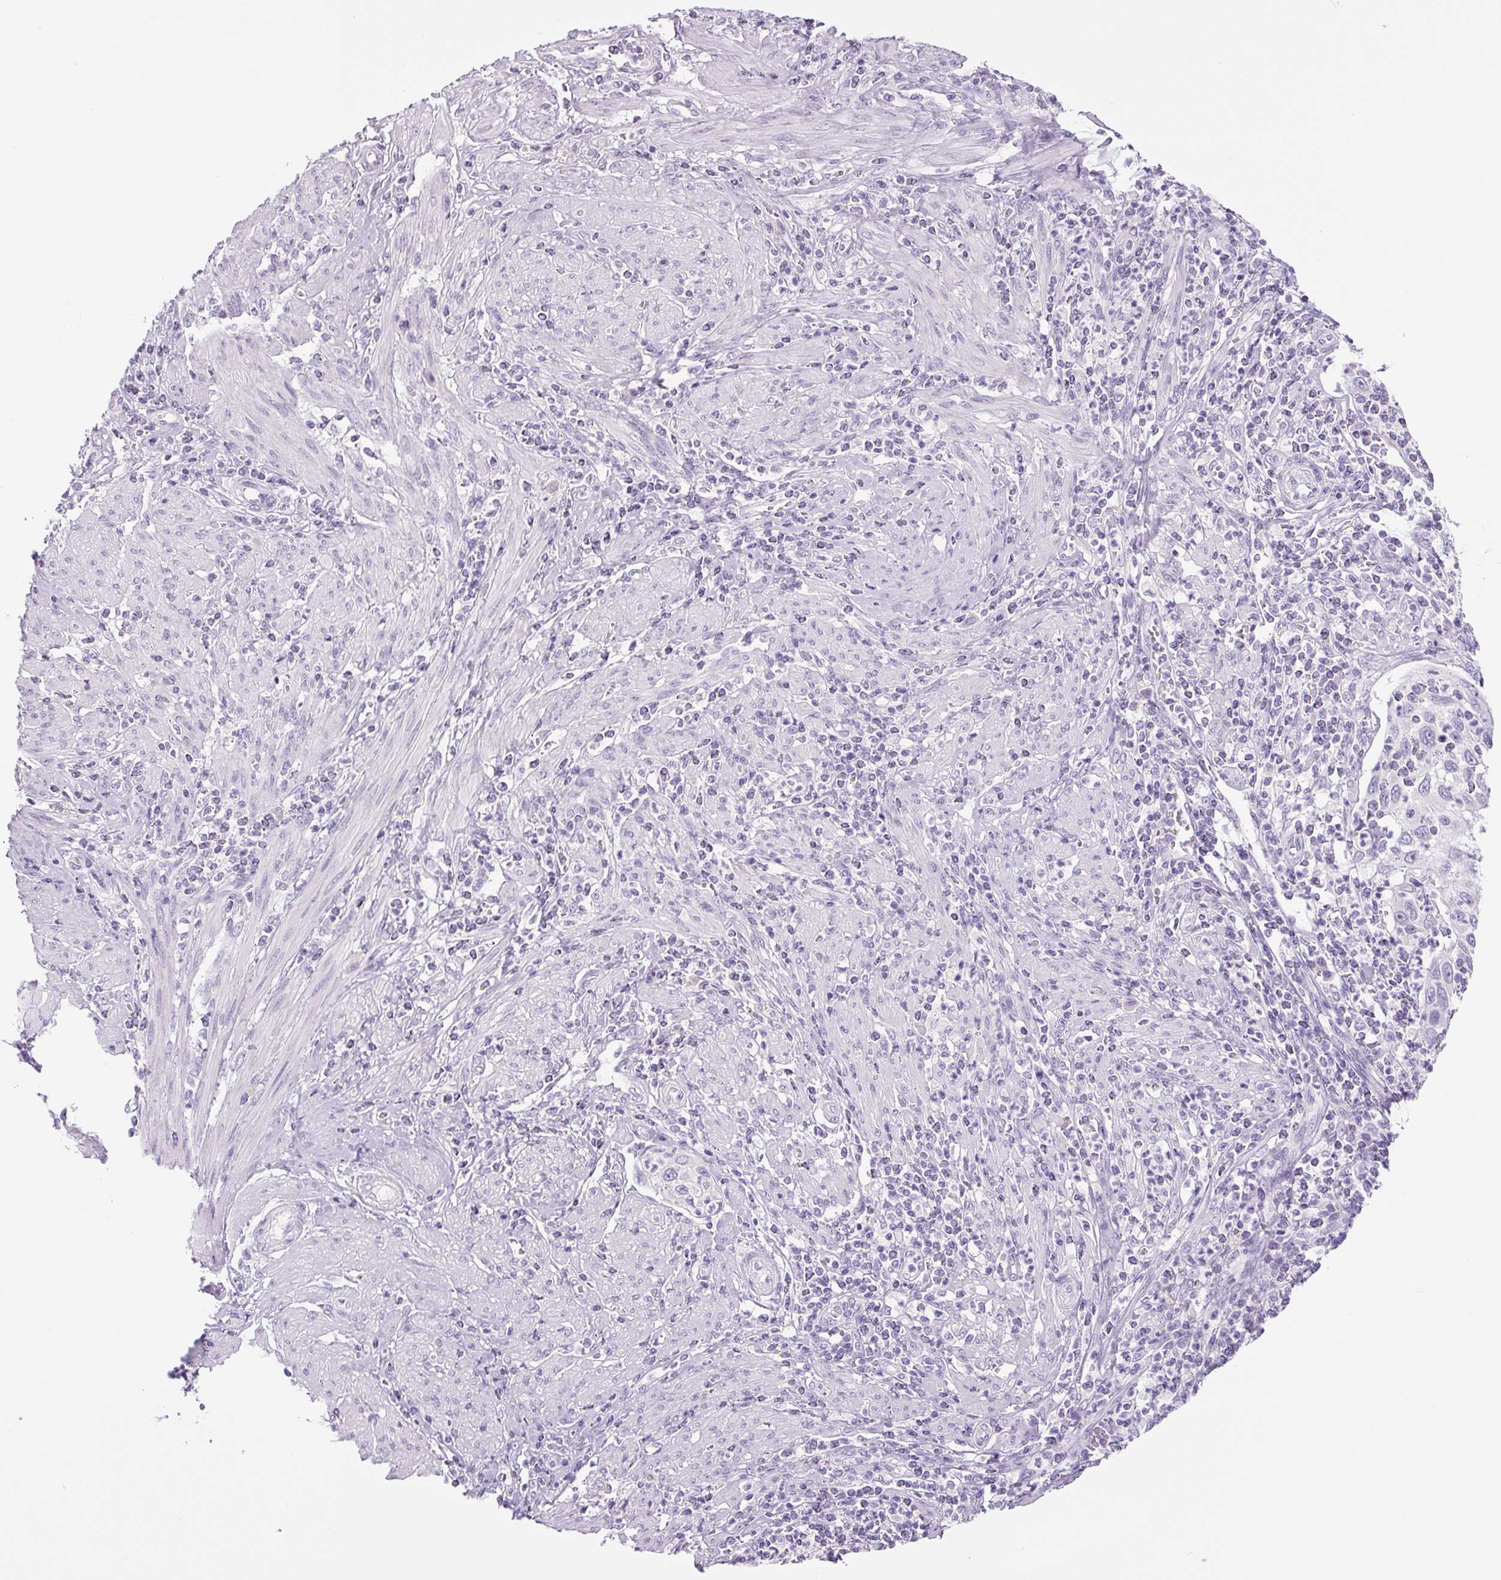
{"staining": {"intensity": "negative", "quantity": "none", "location": "none"}, "tissue": "cervical cancer", "cell_type": "Tumor cells", "image_type": "cancer", "snomed": [{"axis": "morphology", "description": "Squamous cell carcinoma, NOS"}, {"axis": "topography", "description": "Cervix"}], "caption": "DAB (3,3'-diaminobenzidine) immunohistochemical staining of cervical cancer demonstrates no significant expression in tumor cells.", "gene": "COL9A2", "patient": {"sex": "female", "age": 70}}